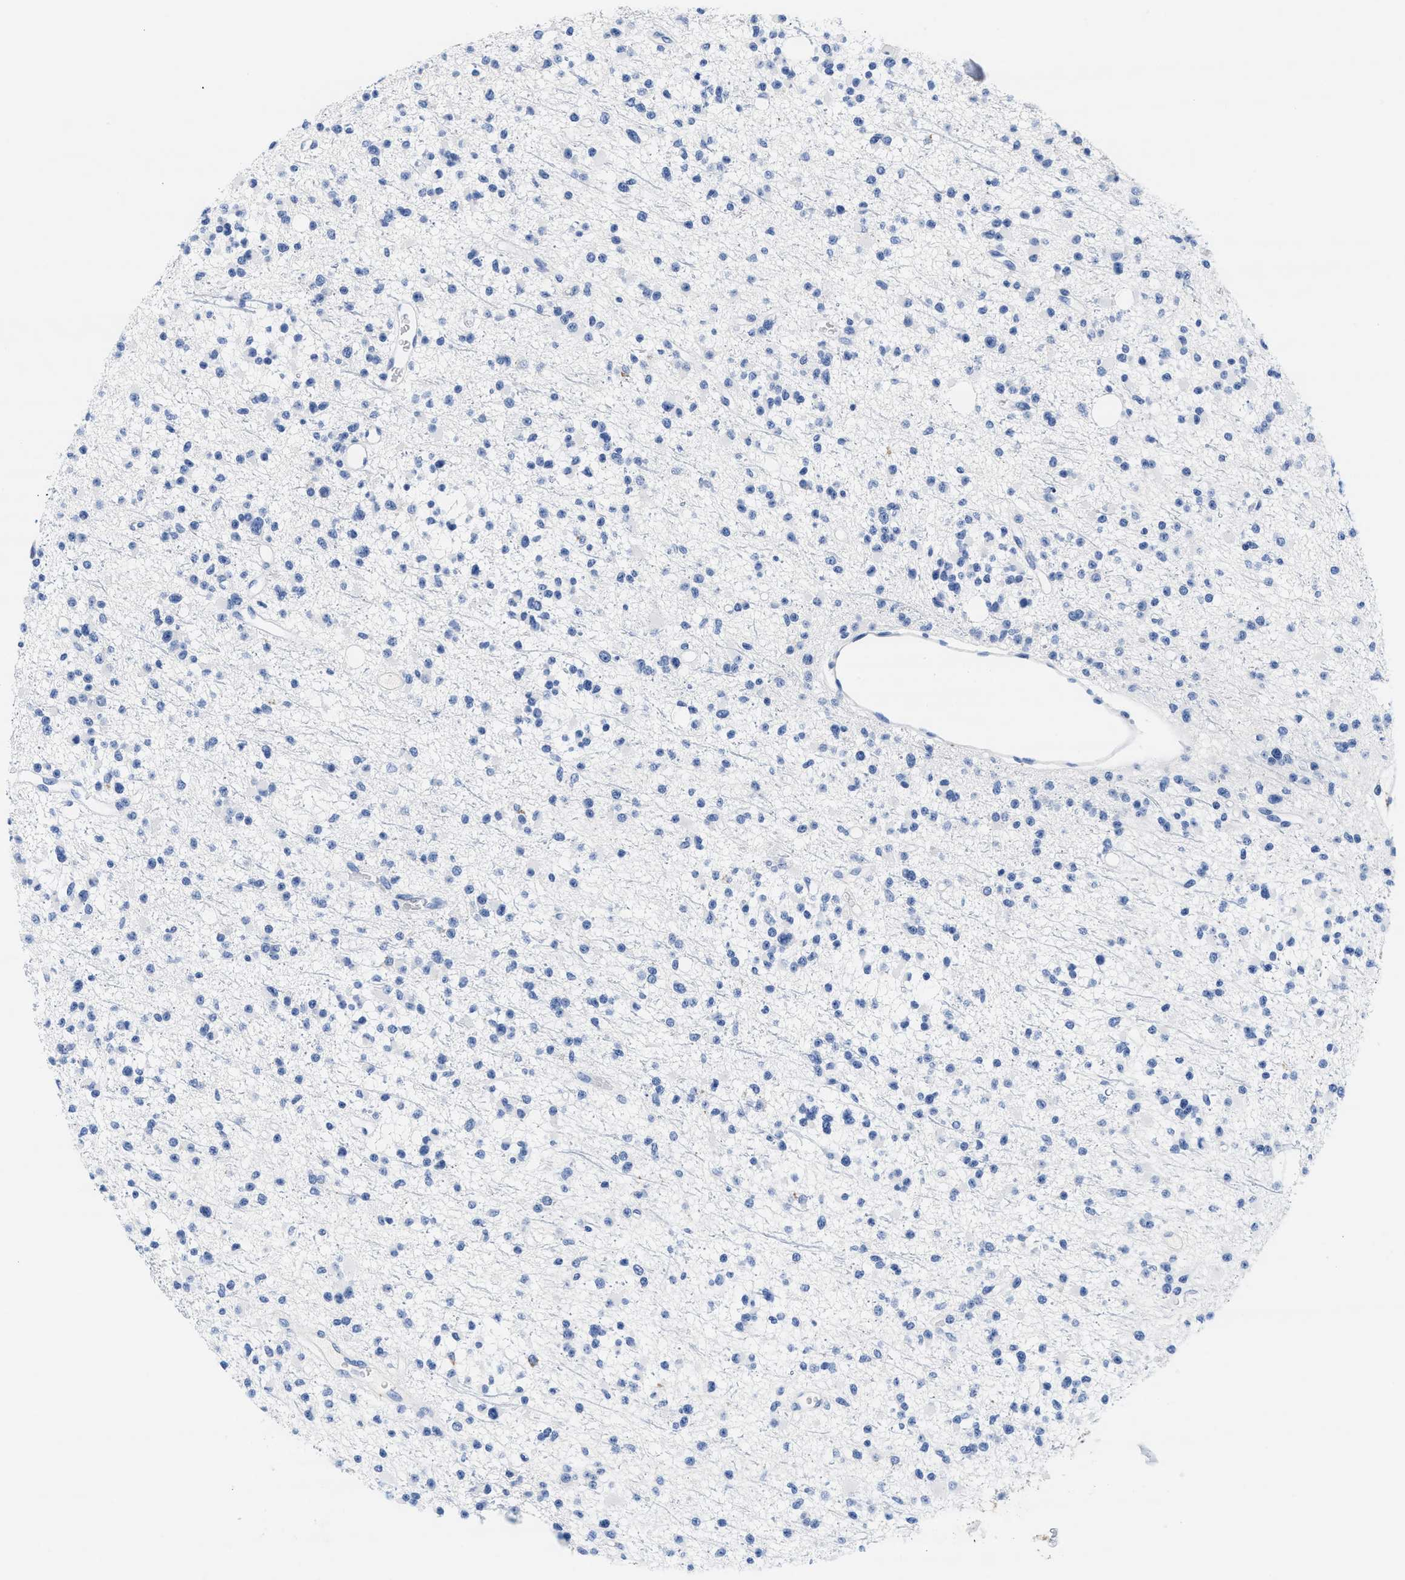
{"staining": {"intensity": "negative", "quantity": "none", "location": "none"}, "tissue": "glioma", "cell_type": "Tumor cells", "image_type": "cancer", "snomed": [{"axis": "morphology", "description": "Glioma, malignant, Low grade"}, {"axis": "topography", "description": "Brain"}], "caption": "Malignant glioma (low-grade) stained for a protein using immunohistochemistry reveals no expression tumor cells.", "gene": "TTC3", "patient": {"sex": "female", "age": 22}}